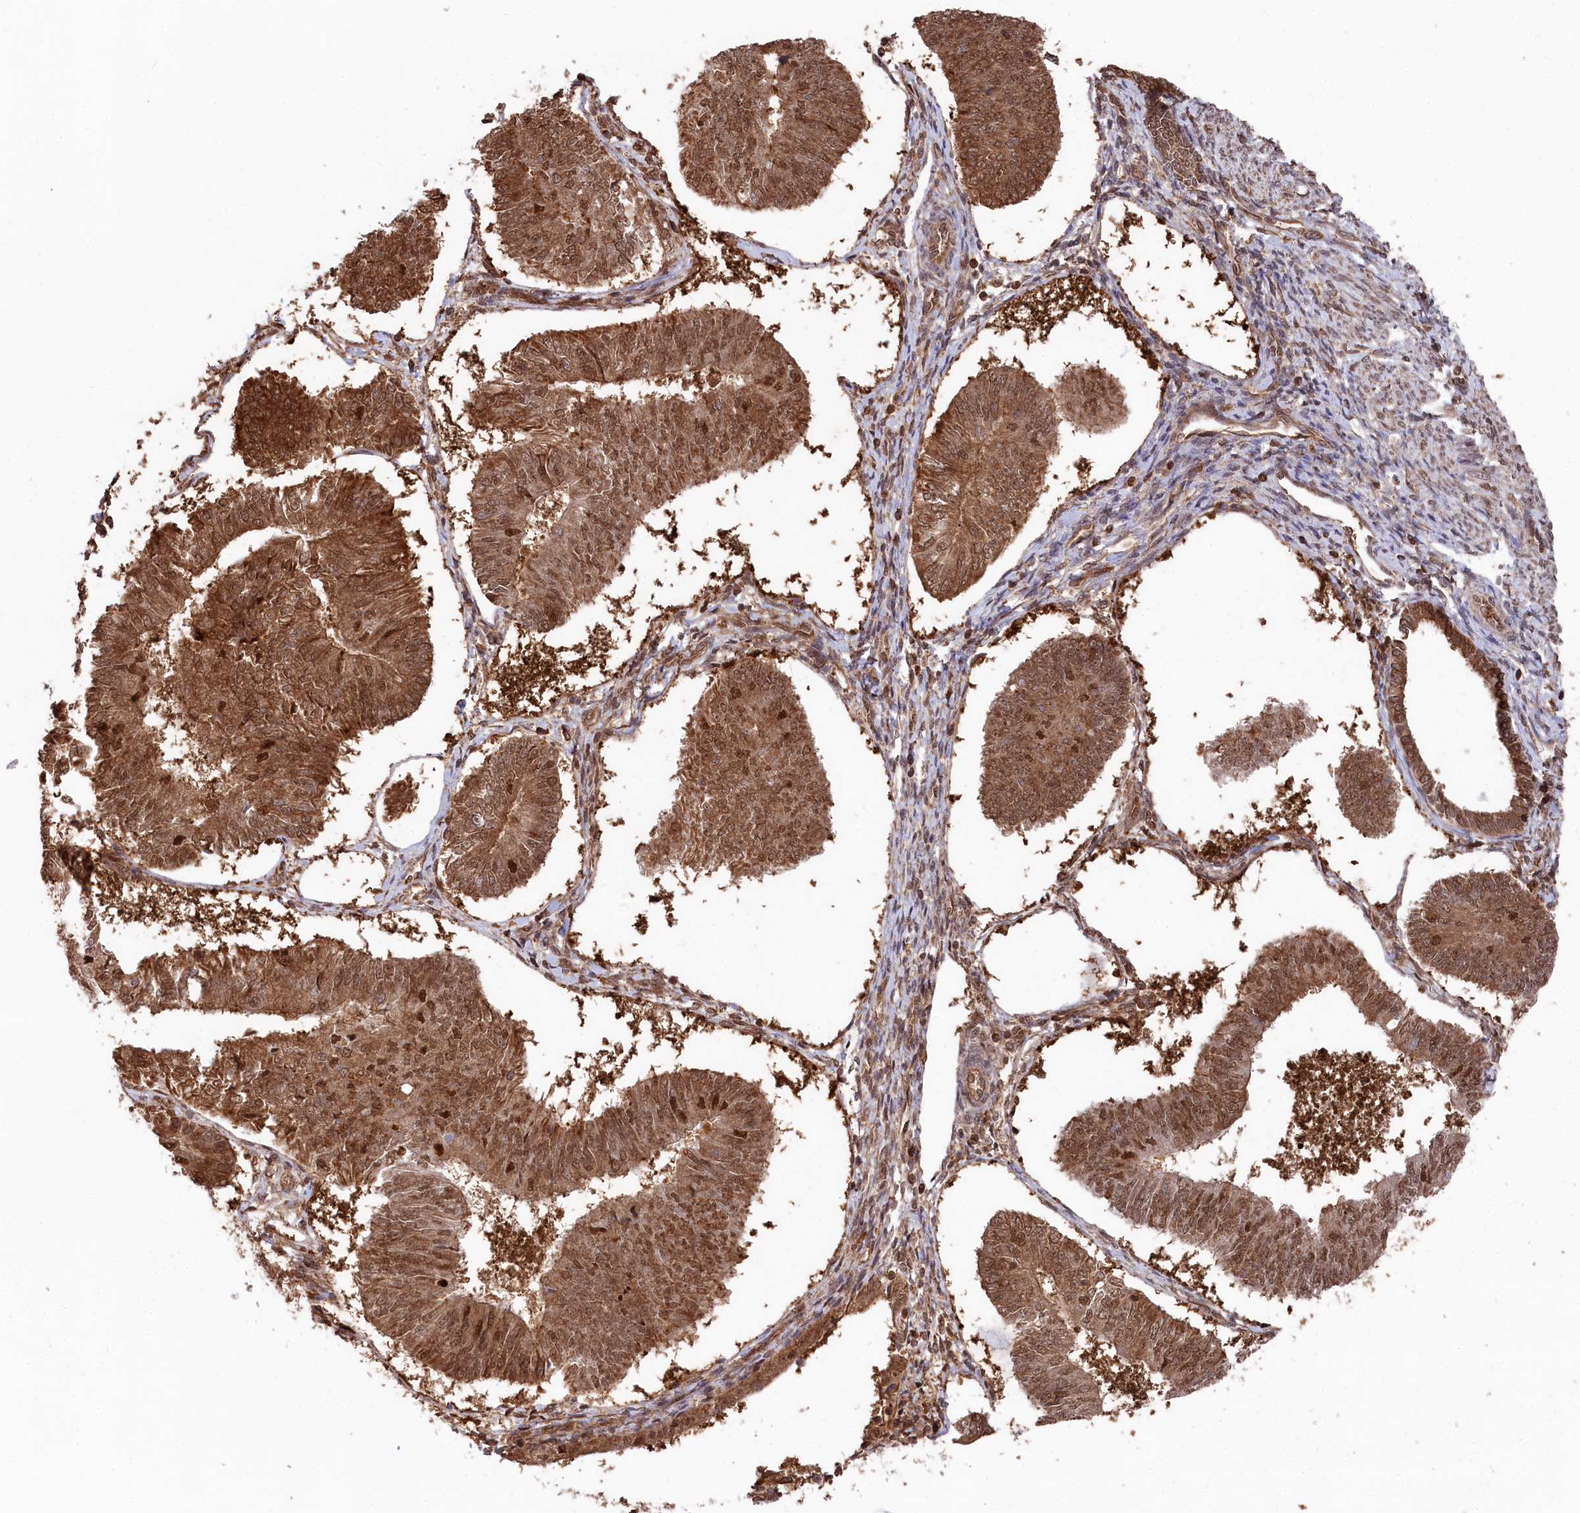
{"staining": {"intensity": "strong", "quantity": ">75%", "location": "cytoplasmic/membranous,nuclear"}, "tissue": "endometrial cancer", "cell_type": "Tumor cells", "image_type": "cancer", "snomed": [{"axis": "morphology", "description": "Adenocarcinoma, NOS"}, {"axis": "topography", "description": "Endometrium"}], "caption": "DAB (3,3'-diaminobenzidine) immunohistochemical staining of endometrial cancer displays strong cytoplasmic/membranous and nuclear protein expression in approximately >75% of tumor cells.", "gene": "PSMA1", "patient": {"sex": "female", "age": 58}}